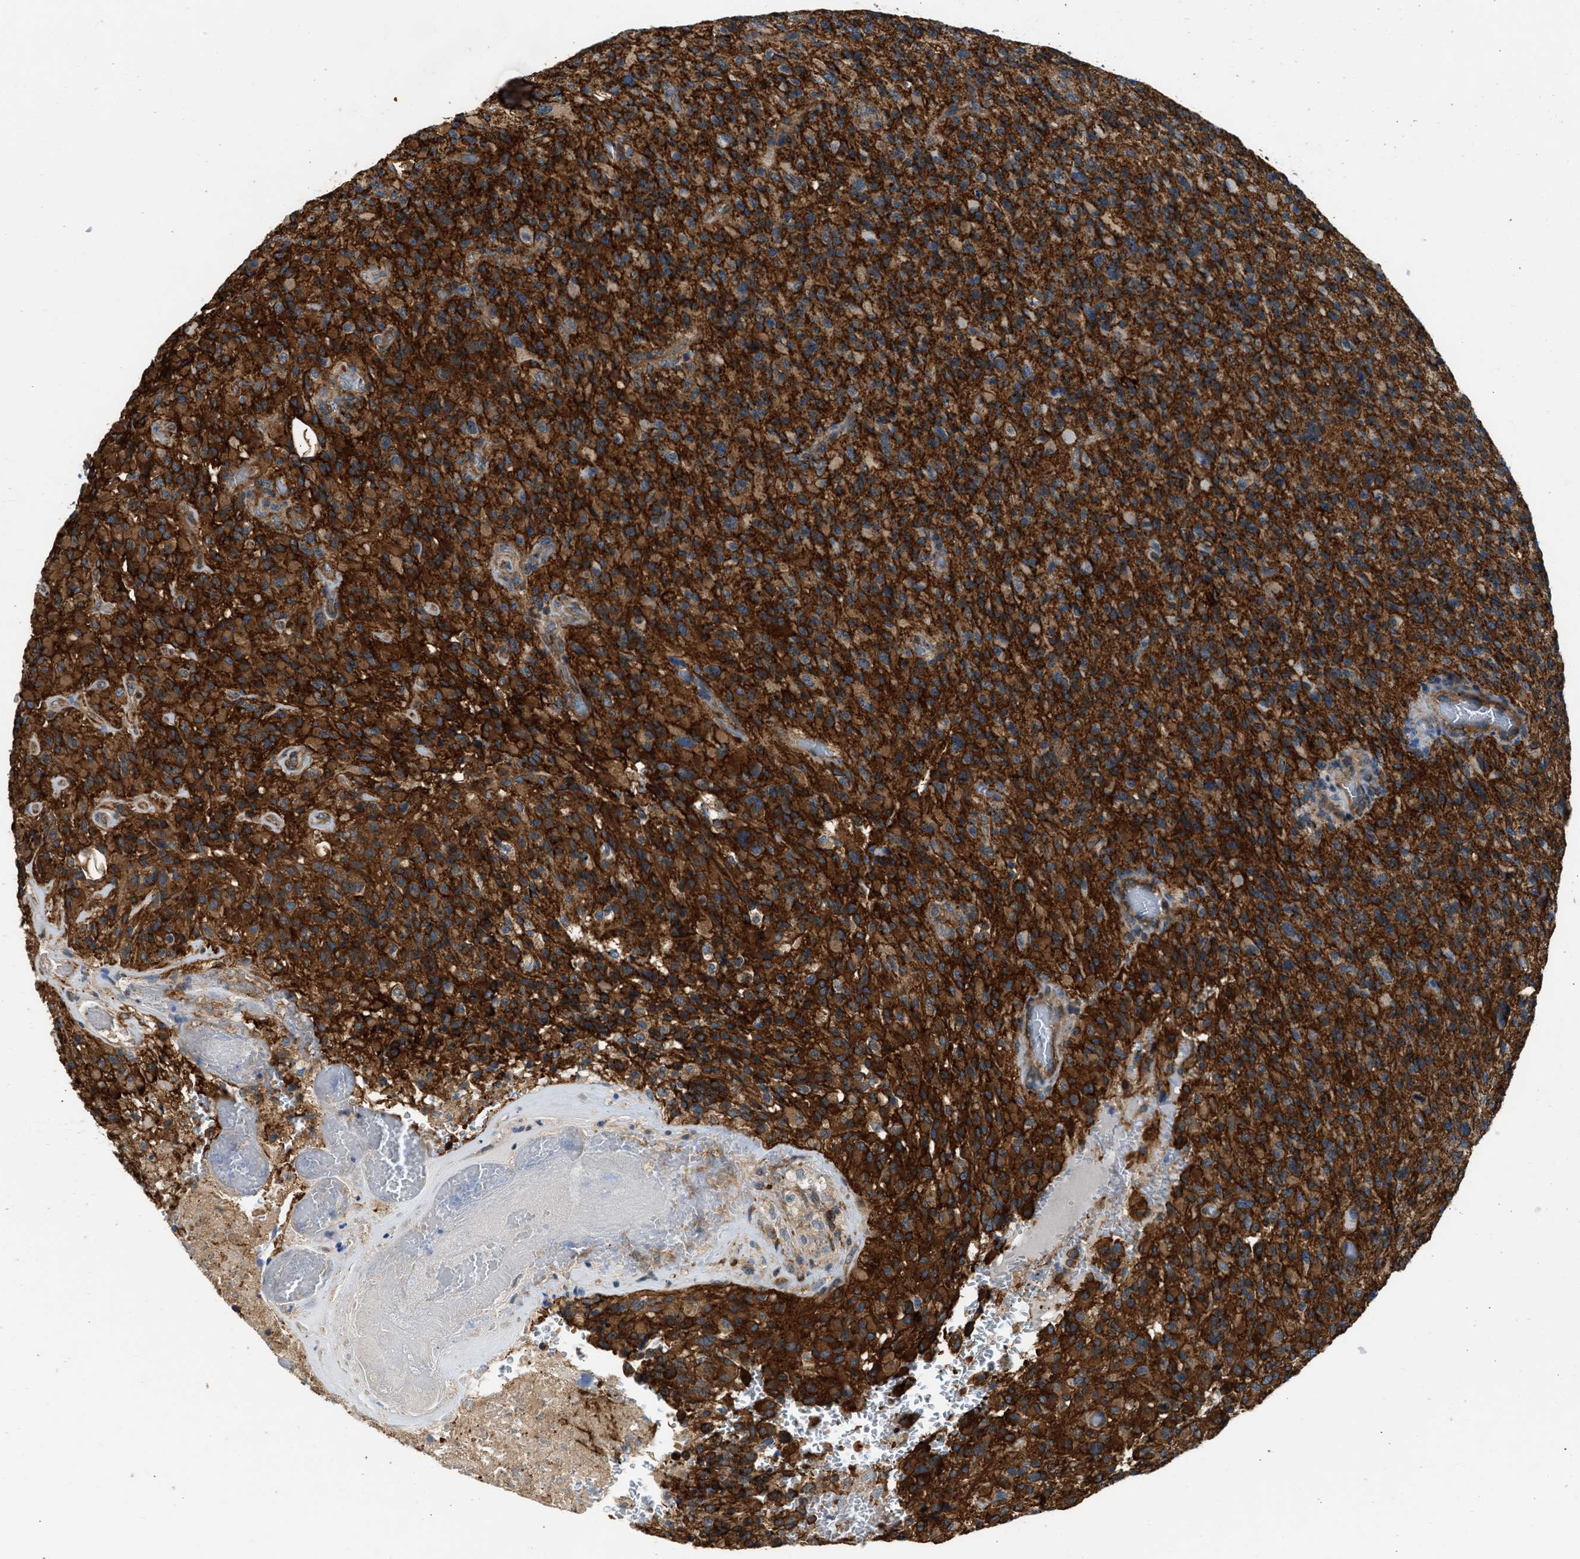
{"staining": {"intensity": "strong", "quantity": ">75%", "location": "cytoplasmic/membranous"}, "tissue": "glioma", "cell_type": "Tumor cells", "image_type": "cancer", "snomed": [{"axis": "morphology", "description": "Glioma, malignant, High grade"}, {"axis": "topography", "description": "Brain"}], "caption": "Brown immunohistochemical staining in human malignant high-grade glioma demonstrates strong cytoplasmic/membranous expression in about >75% of tumor cells.", "gene": "SEPTIN2", "patient": {"sex": "male", "age": 71}}